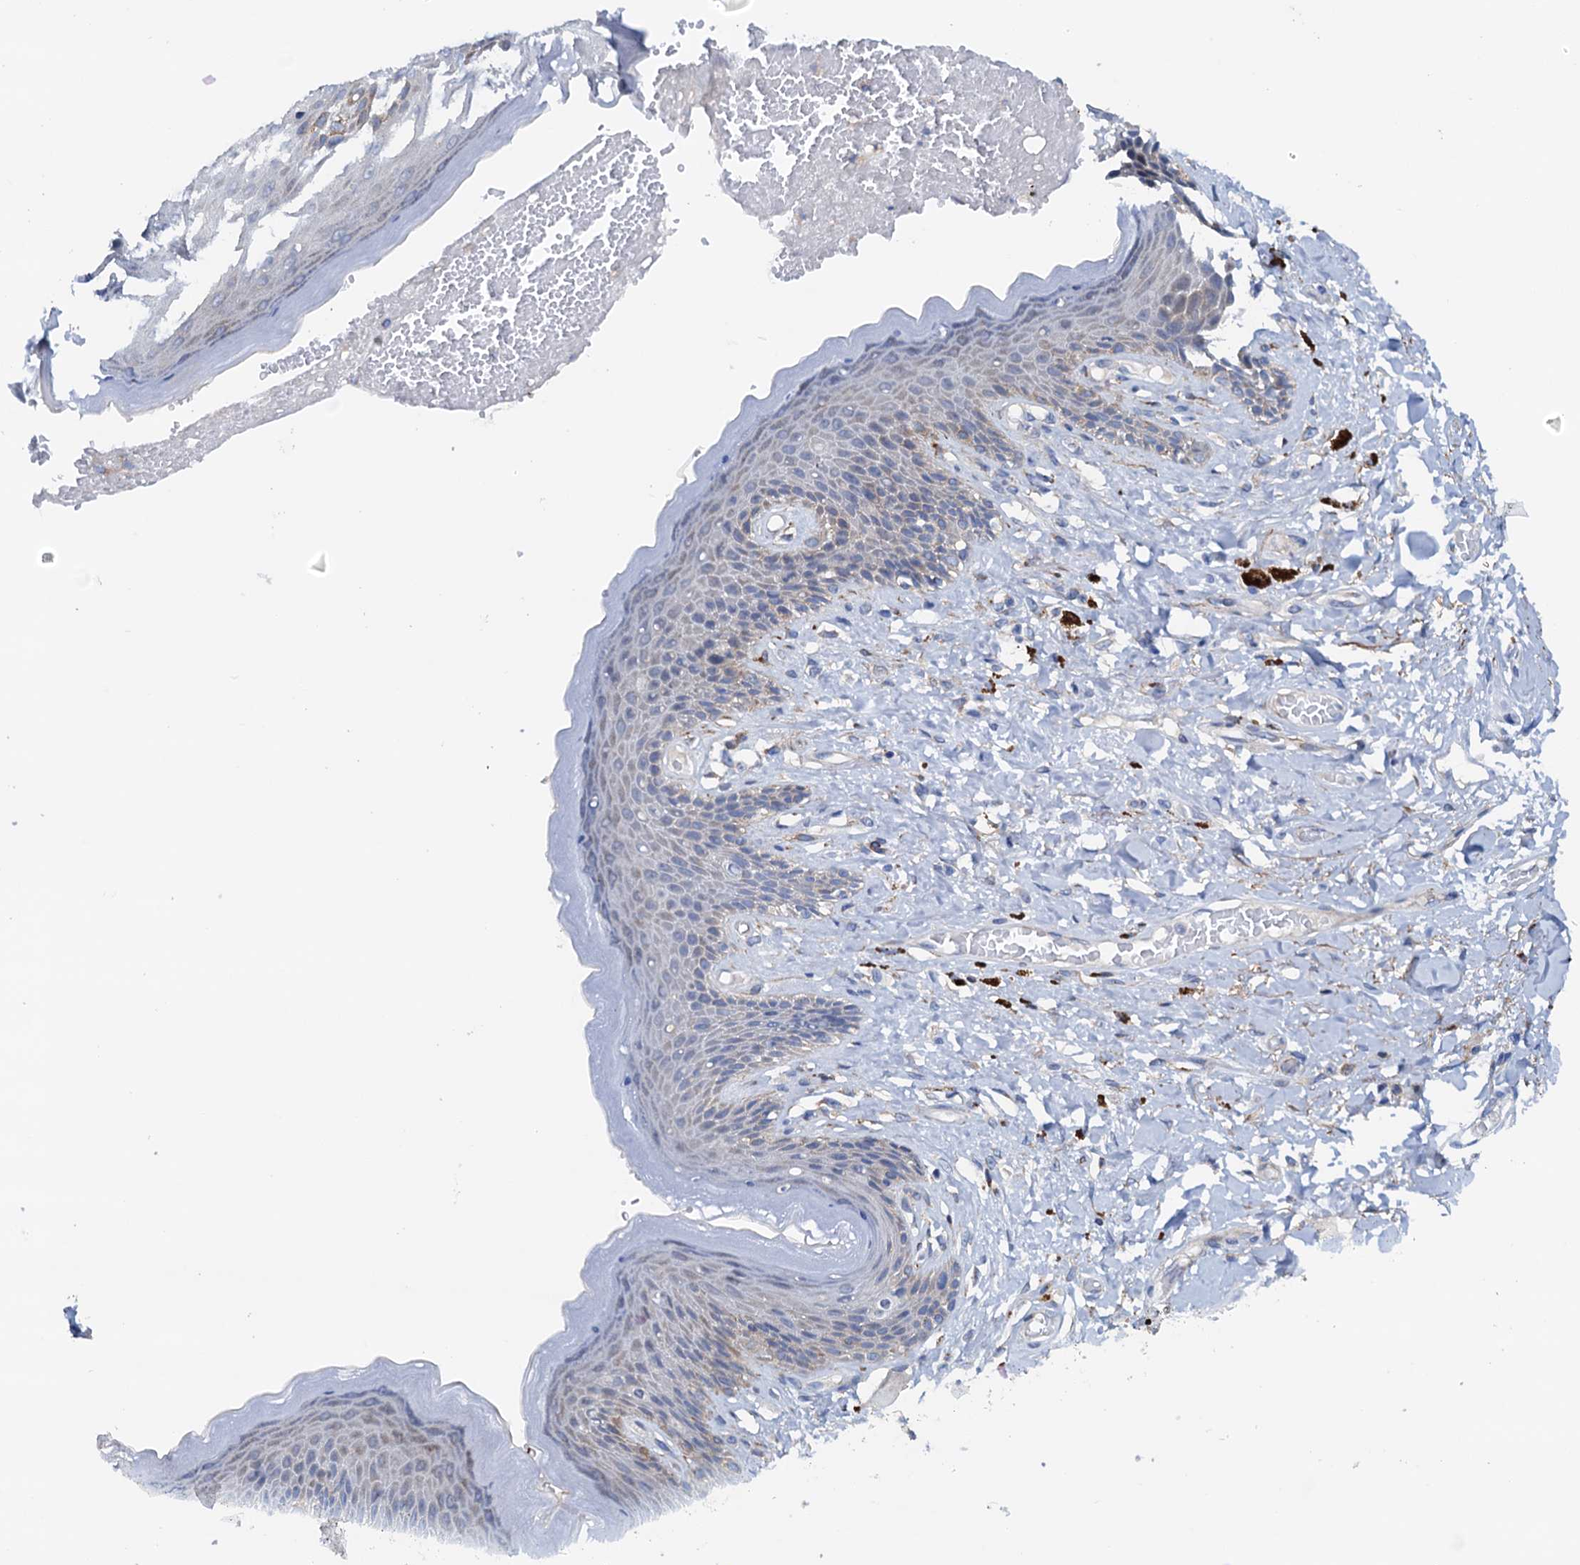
{"staining": {"intensity": "moderate", "quantity": "<25%", "location": "cytoplasmic/membranous"}, "tissue": "skin", "cell_type": "Epidermal cells", "image_type": "normal", "snomed": [{"axis": "morphology", "description": "Normal tissue, NOS"}, {"axis": "topography", "description": "Anal"}], "caption": "Skin stained with immunohistochemistry shows moderate cytoplasmic/membranous expression in approximately <25% of epidermal cells.", "gene": "RASSF9", "patient": {"sex": "female", "age": 78}}